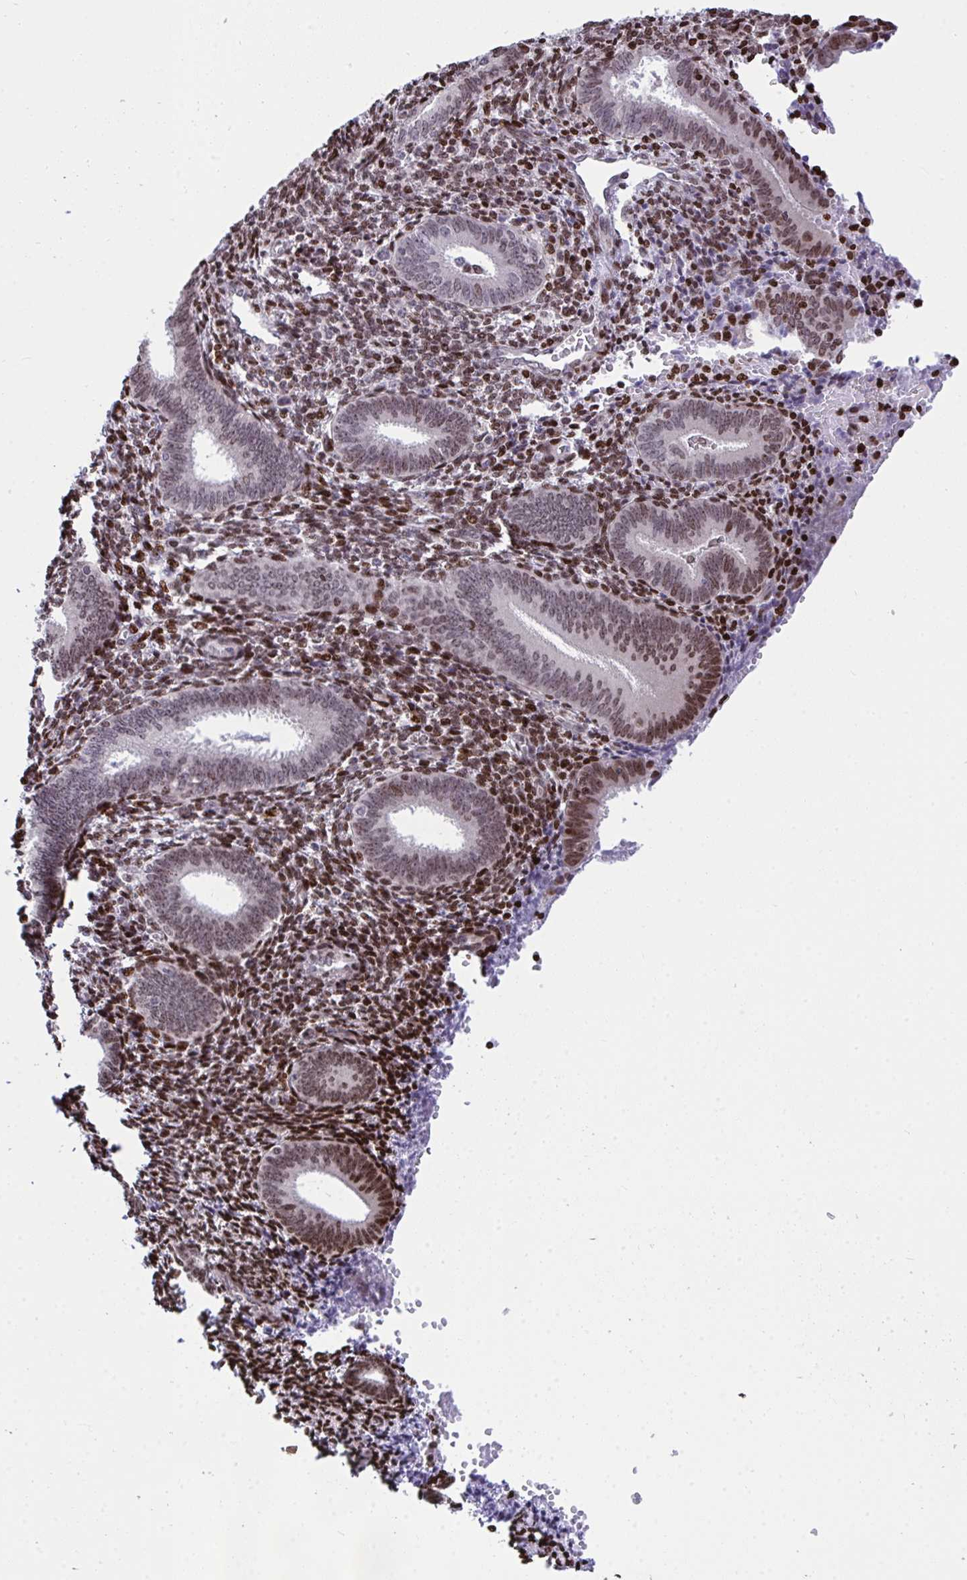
{"staining": {"intensity": "strong", "quantity": "25%-75%", "location": "nuclear"}, "tissue": "endometrium", "cell_type": "Cells in endometrial stroma", "image_type": "normal", "snomed": [{"axis": "morphology", "description": "Normal tissue, NOS"}, {"axis": "topography", "description": "Endometrium"}], "caption": "The immunohistochemical stain shows strong nuclear expression in cells in endometrial stroma of unremarkable endometrium. The staining is performed using DAB brown chromogen to label protein expression. The nuclei are counter-stained blue using hematoxylin.", "gene": "RAPGEF5", "patient": {"sex": "female", "age": 41}}